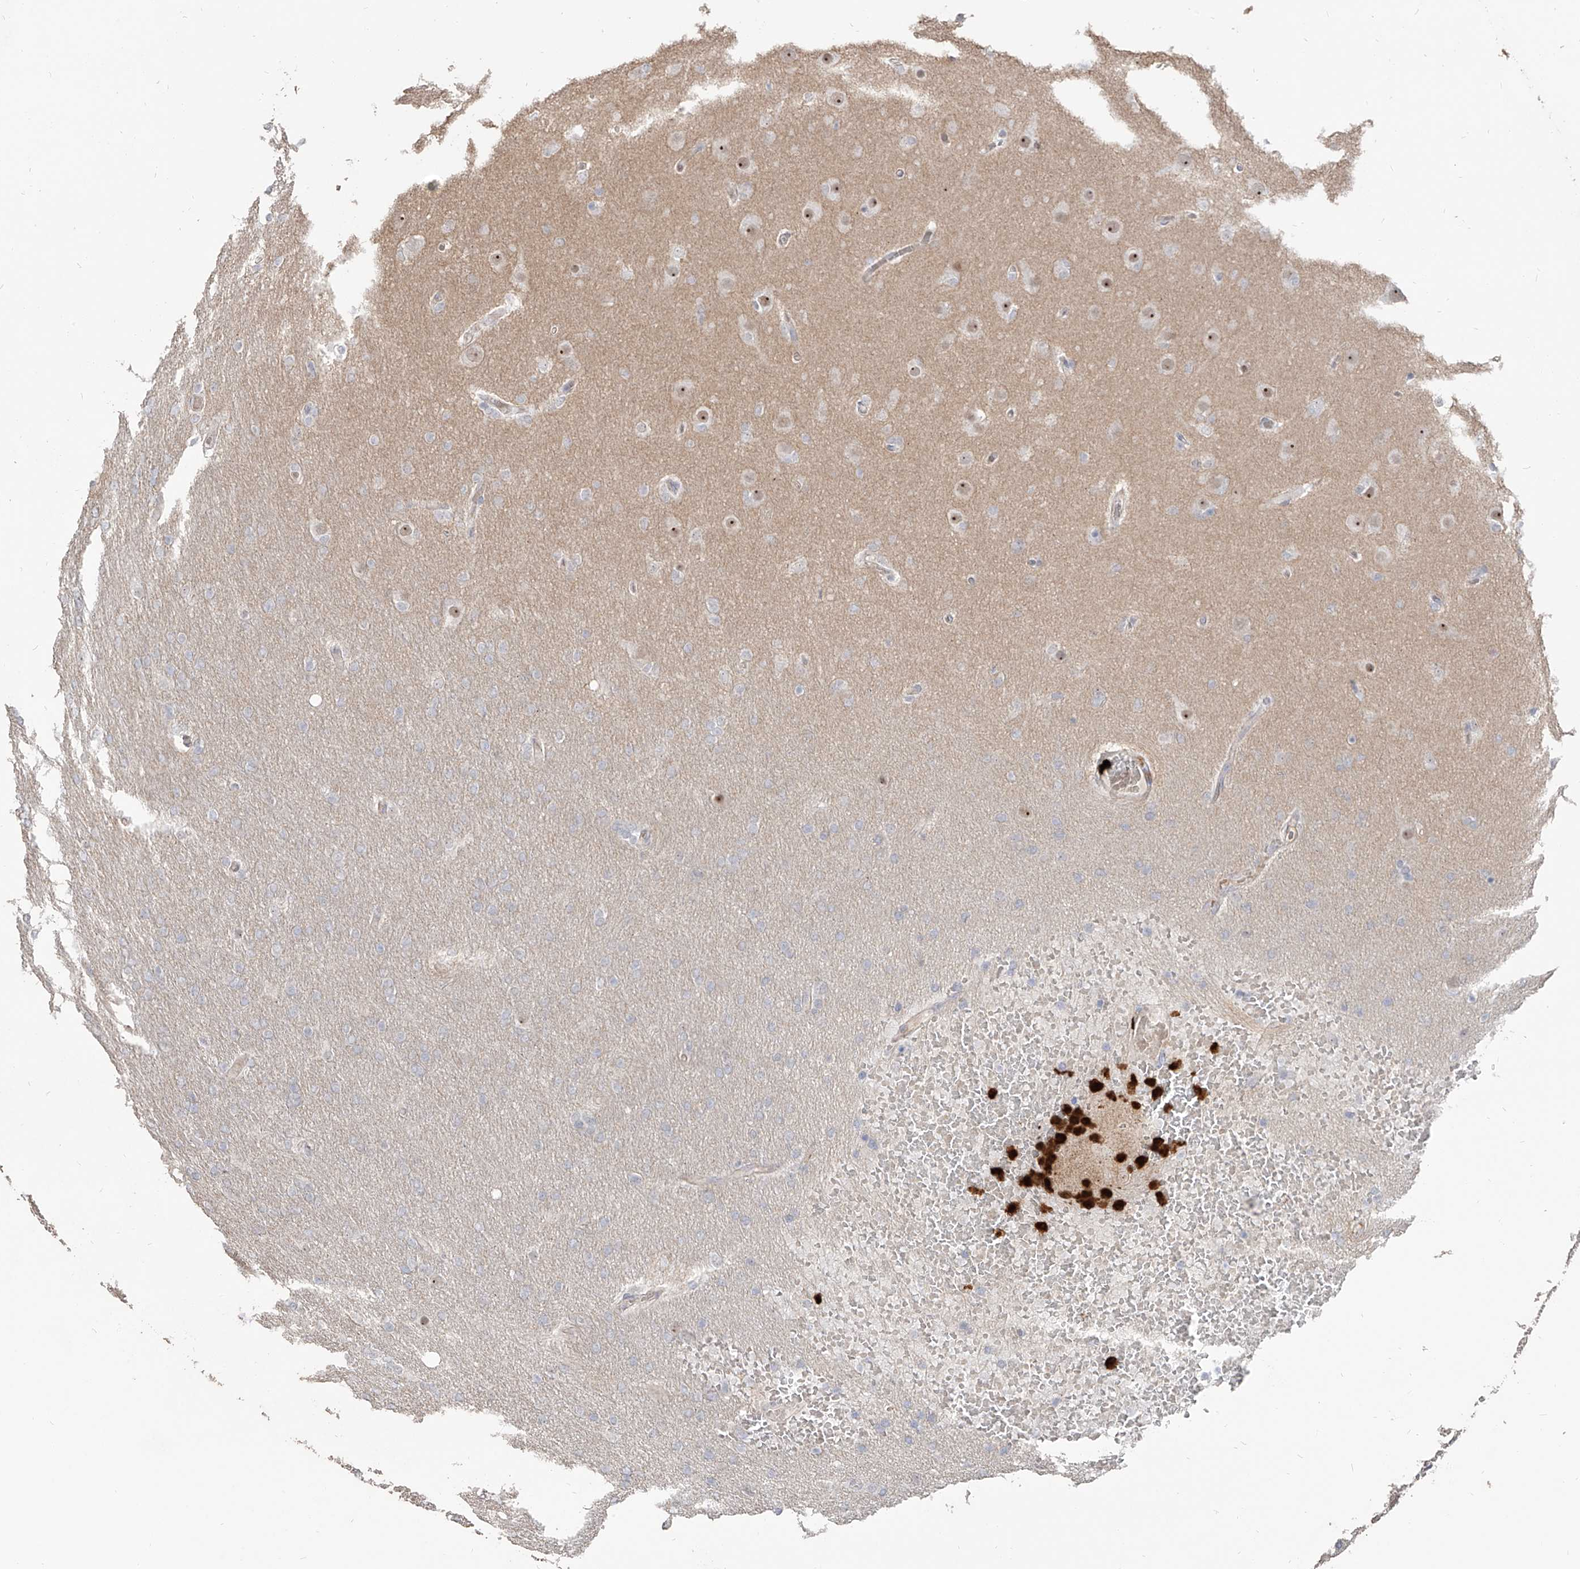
{"staining": {"intensity": "negative", "quantity": "none", "location": "none"}, "tissue": "glioma", "cell_type": "Tumor cells", "image_type": "cancer", "snomed": [{"axis": "morphology", "description": "Glioma, malignant, High grade"}, {"axis": "topography", "description": "Cerebral cortex"}], "caption": "An immunohistochemistry micrograph of malignant glioma (high-grade) is shown. There is no staining in tumor cells of malignant glioma (high-grade). (DAB immunohistochemistry (IHC) with hematoxylin counter stain).", "gene": "ZNF227", "patient": {"sex": "female", "age": 36}}